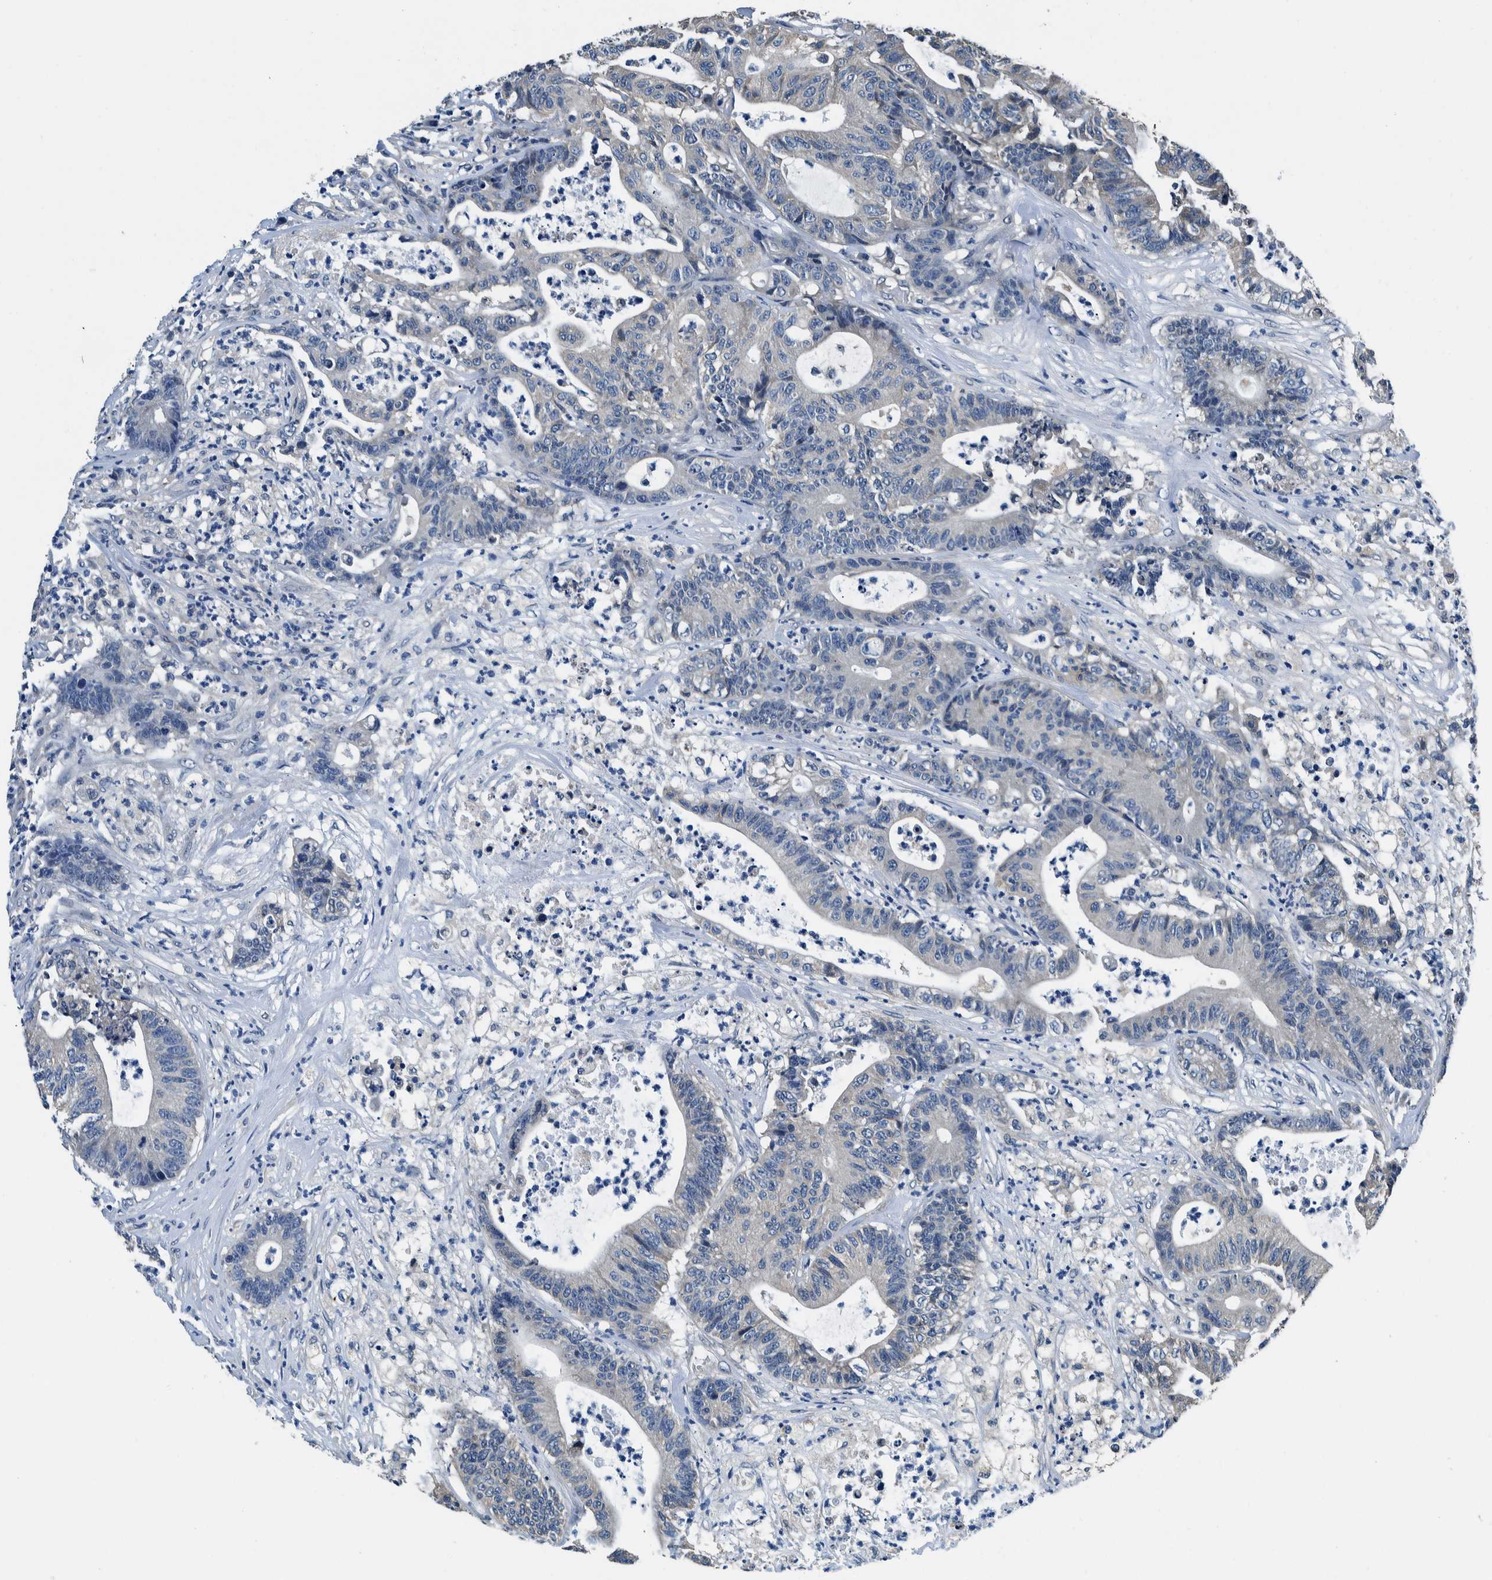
{"staining": {"intensity": "negative", "quantity": "none", "location": "none"}, "tissue": "colorectal cancer", "cell_type": "Tumor cells", "image_type": "cancer", "snomed": [{"axis": "morphology", "description": "Adenocarcinoma, NOS"}, {"axis": "topography", "description": "Colon"}], "caption": "Tumor cells show no significant expression in adenocarcinoma (colorectal).", "gene": "NIBAN2", "patient": {"sex": "female", "age": 84}}